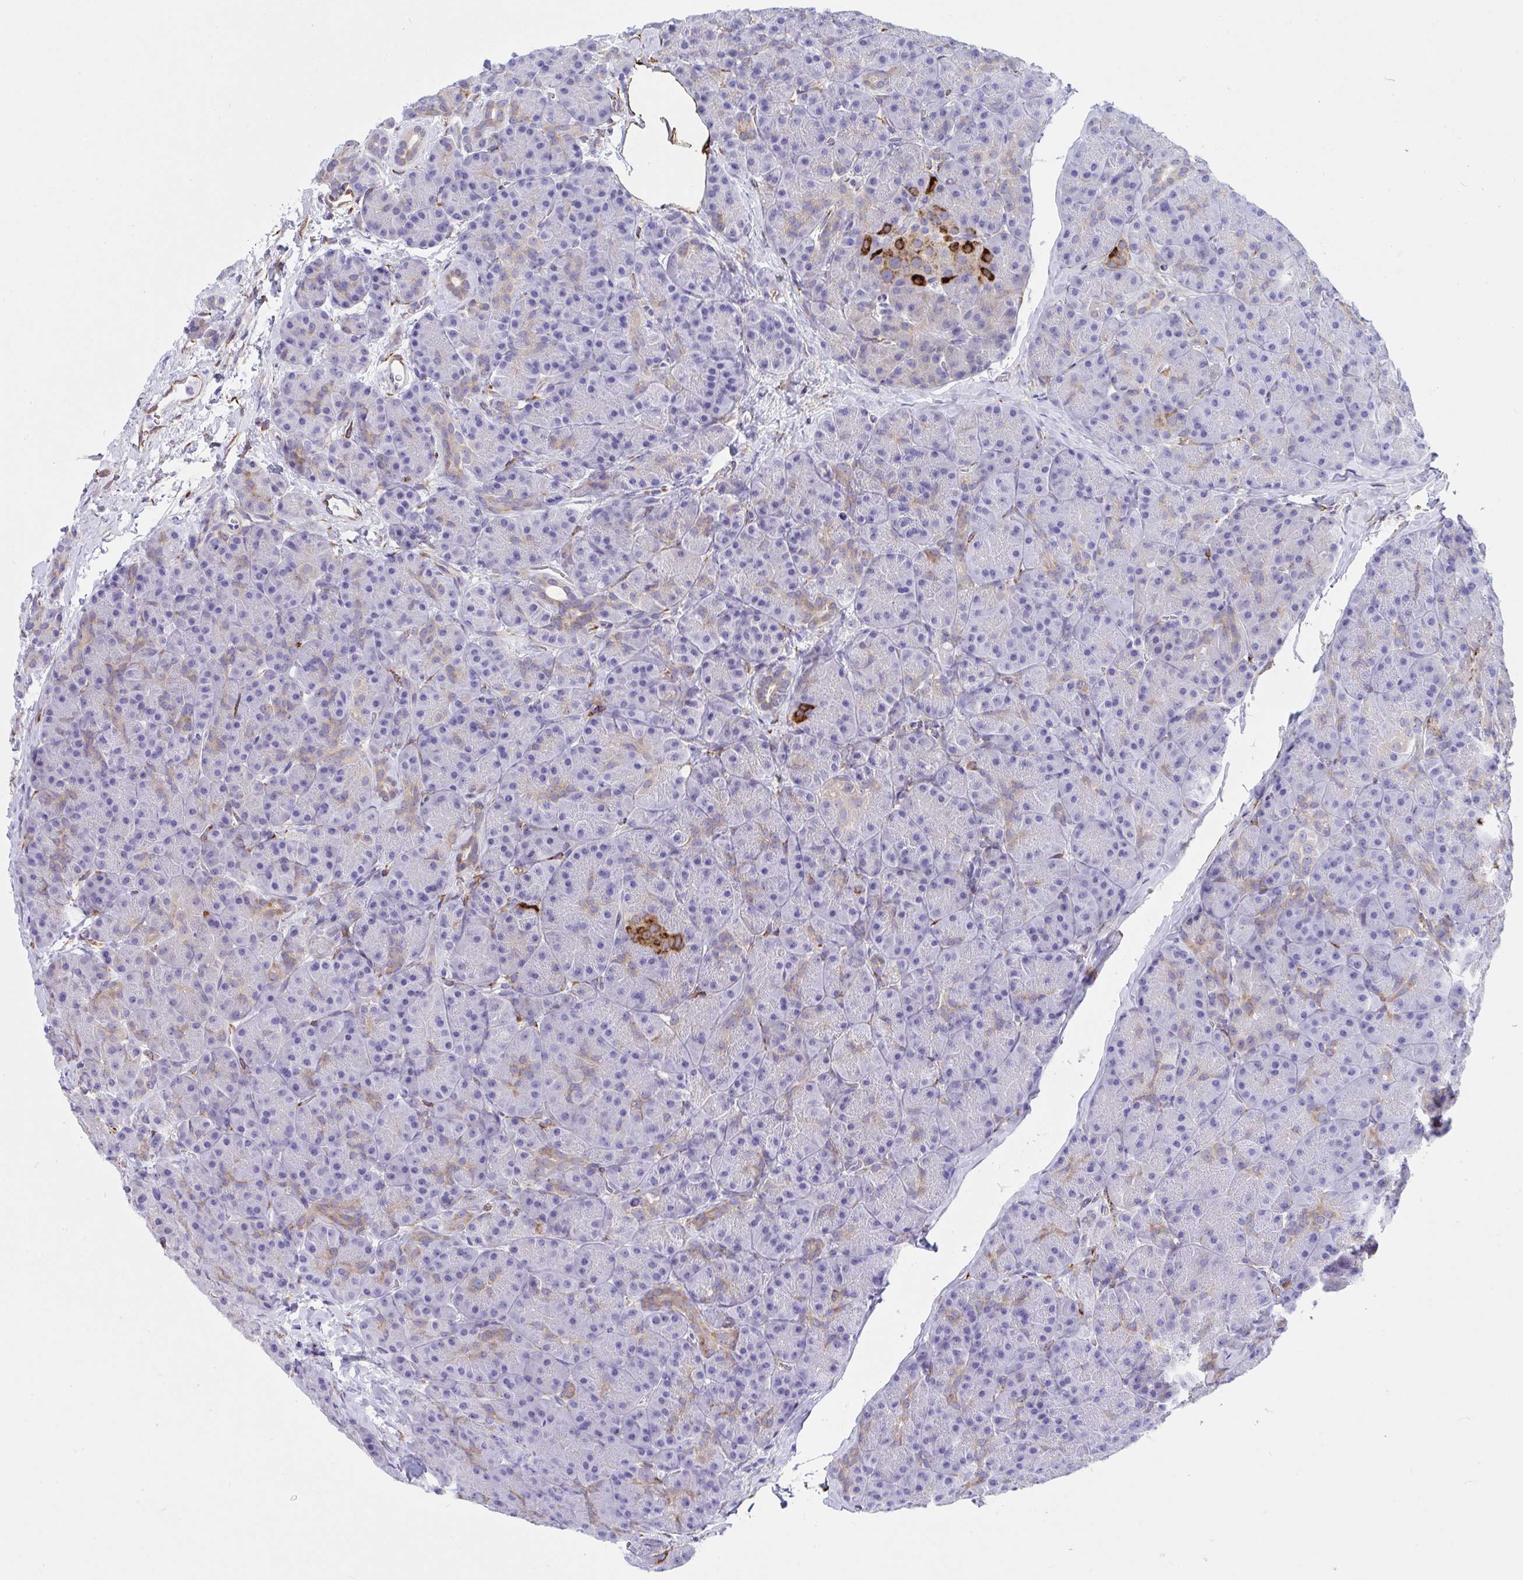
{"staining": {"intensity": "moderate", "quantity": "<25%", "location": "cytoplasmic/membranous"}, "tissue": "pancreas", "cell_type": "Exocrine glandular cells", "image_type": "normal", "snomed": [{"axis": "morphology", "description": "Normal tissue, NOS"}, {"axis": "topography", "description": "Pancreas"}], "caption": "Approximately <25% of exocrine glandular cells in normal human pancreas display moderate cytoplasmic/membranous protein staining as visualized by brown immunohistochemical staining.", "gene": "ASPH", "patient": {"sex": "male", "age": 57}}